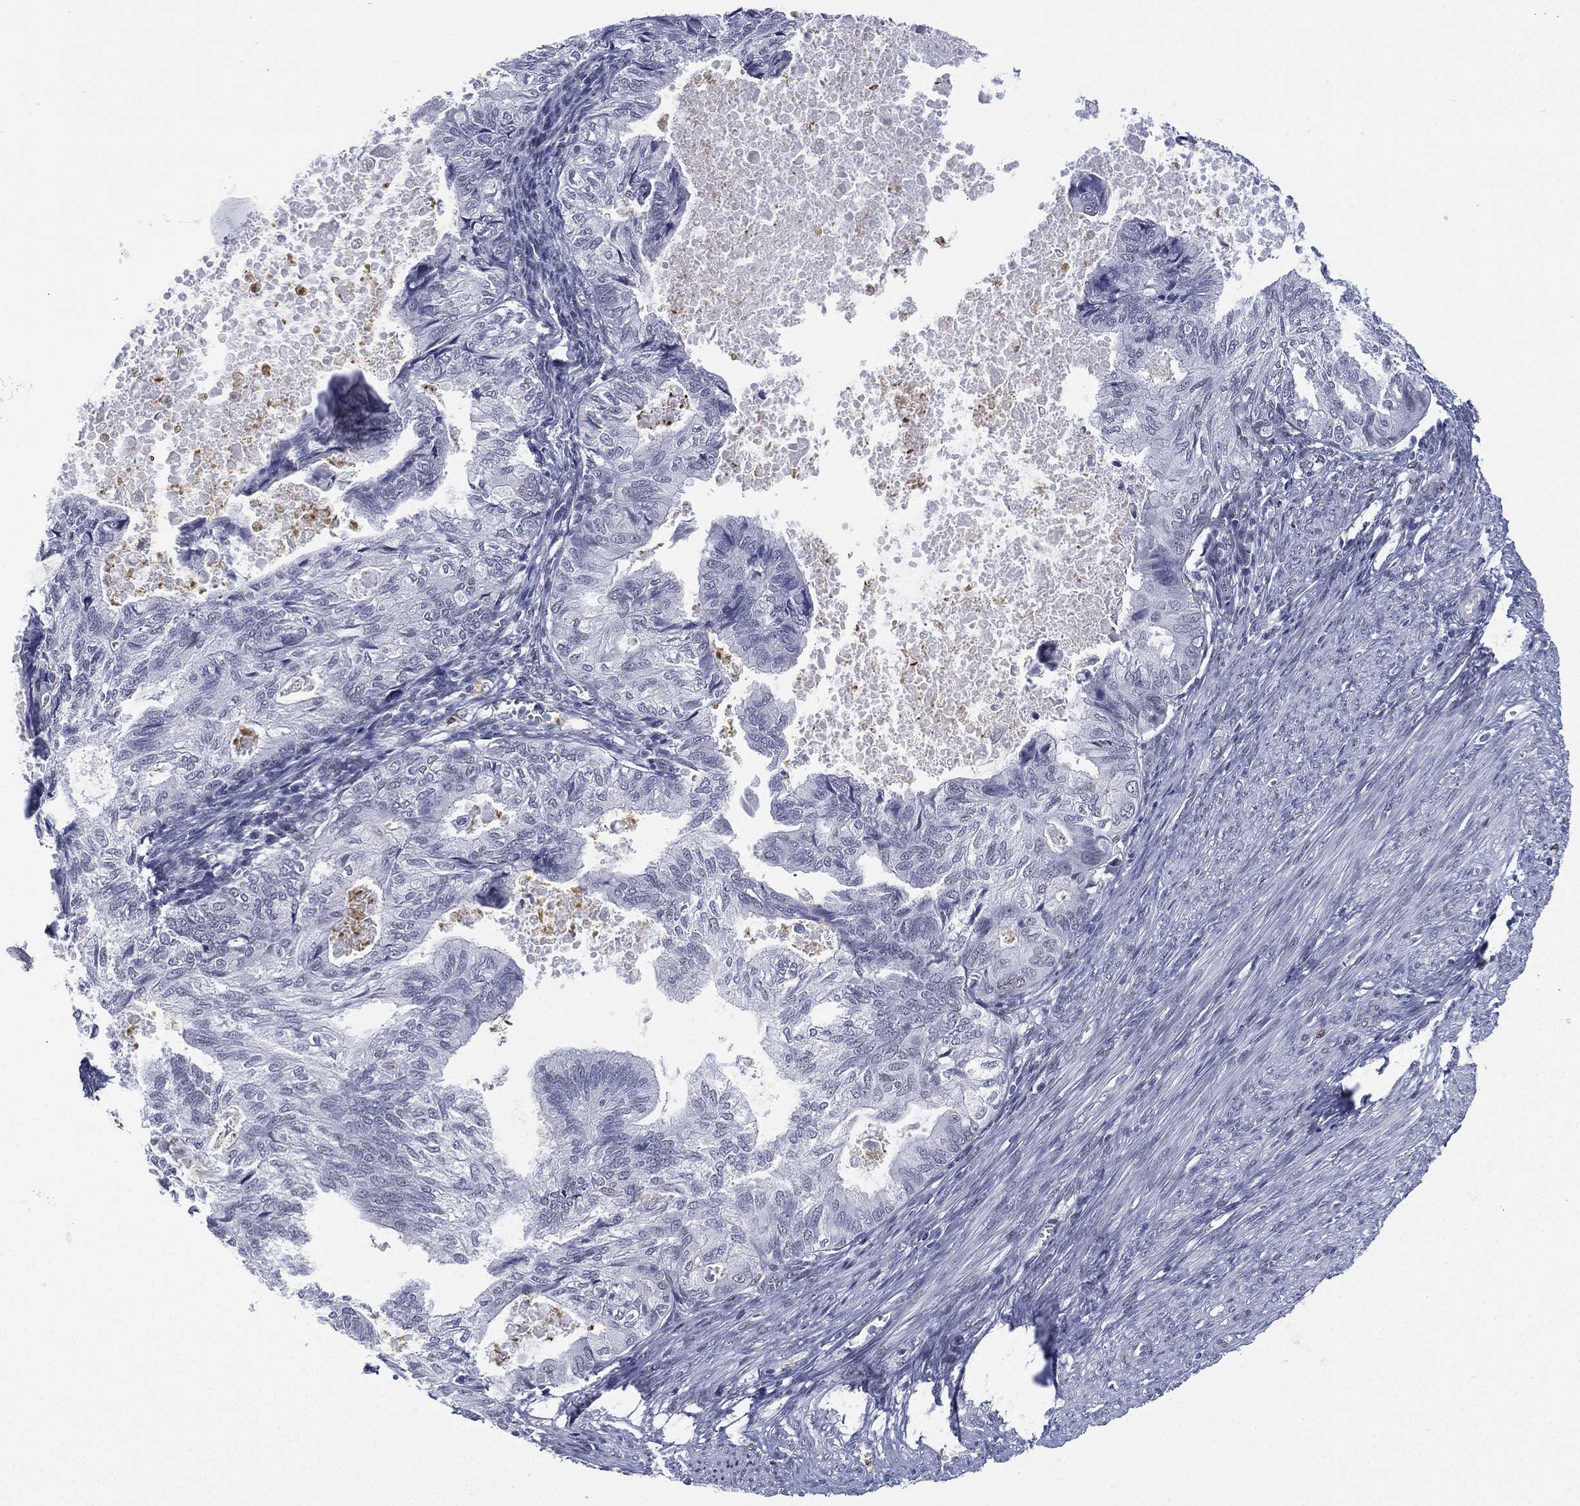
{"staining": {"intensity": "negative", "quantity": "none", "location": "none"}, "tissue": "endometrial cancer", "cell_type": "Tumor cells", "image_type": "cancer", "snomed": [{"axis": "morphology", "description": "Adenocarcinoma, NOS"}, {"axis": "topography", "description": "Endometrium"}], "caption": "Immunohistochemical staining of endometrial cancer (adenocarcinoma) shows no significant staining in tumor cells.", "gene": "ZNF711", "patient": {"sex": "female", "age": 86}}